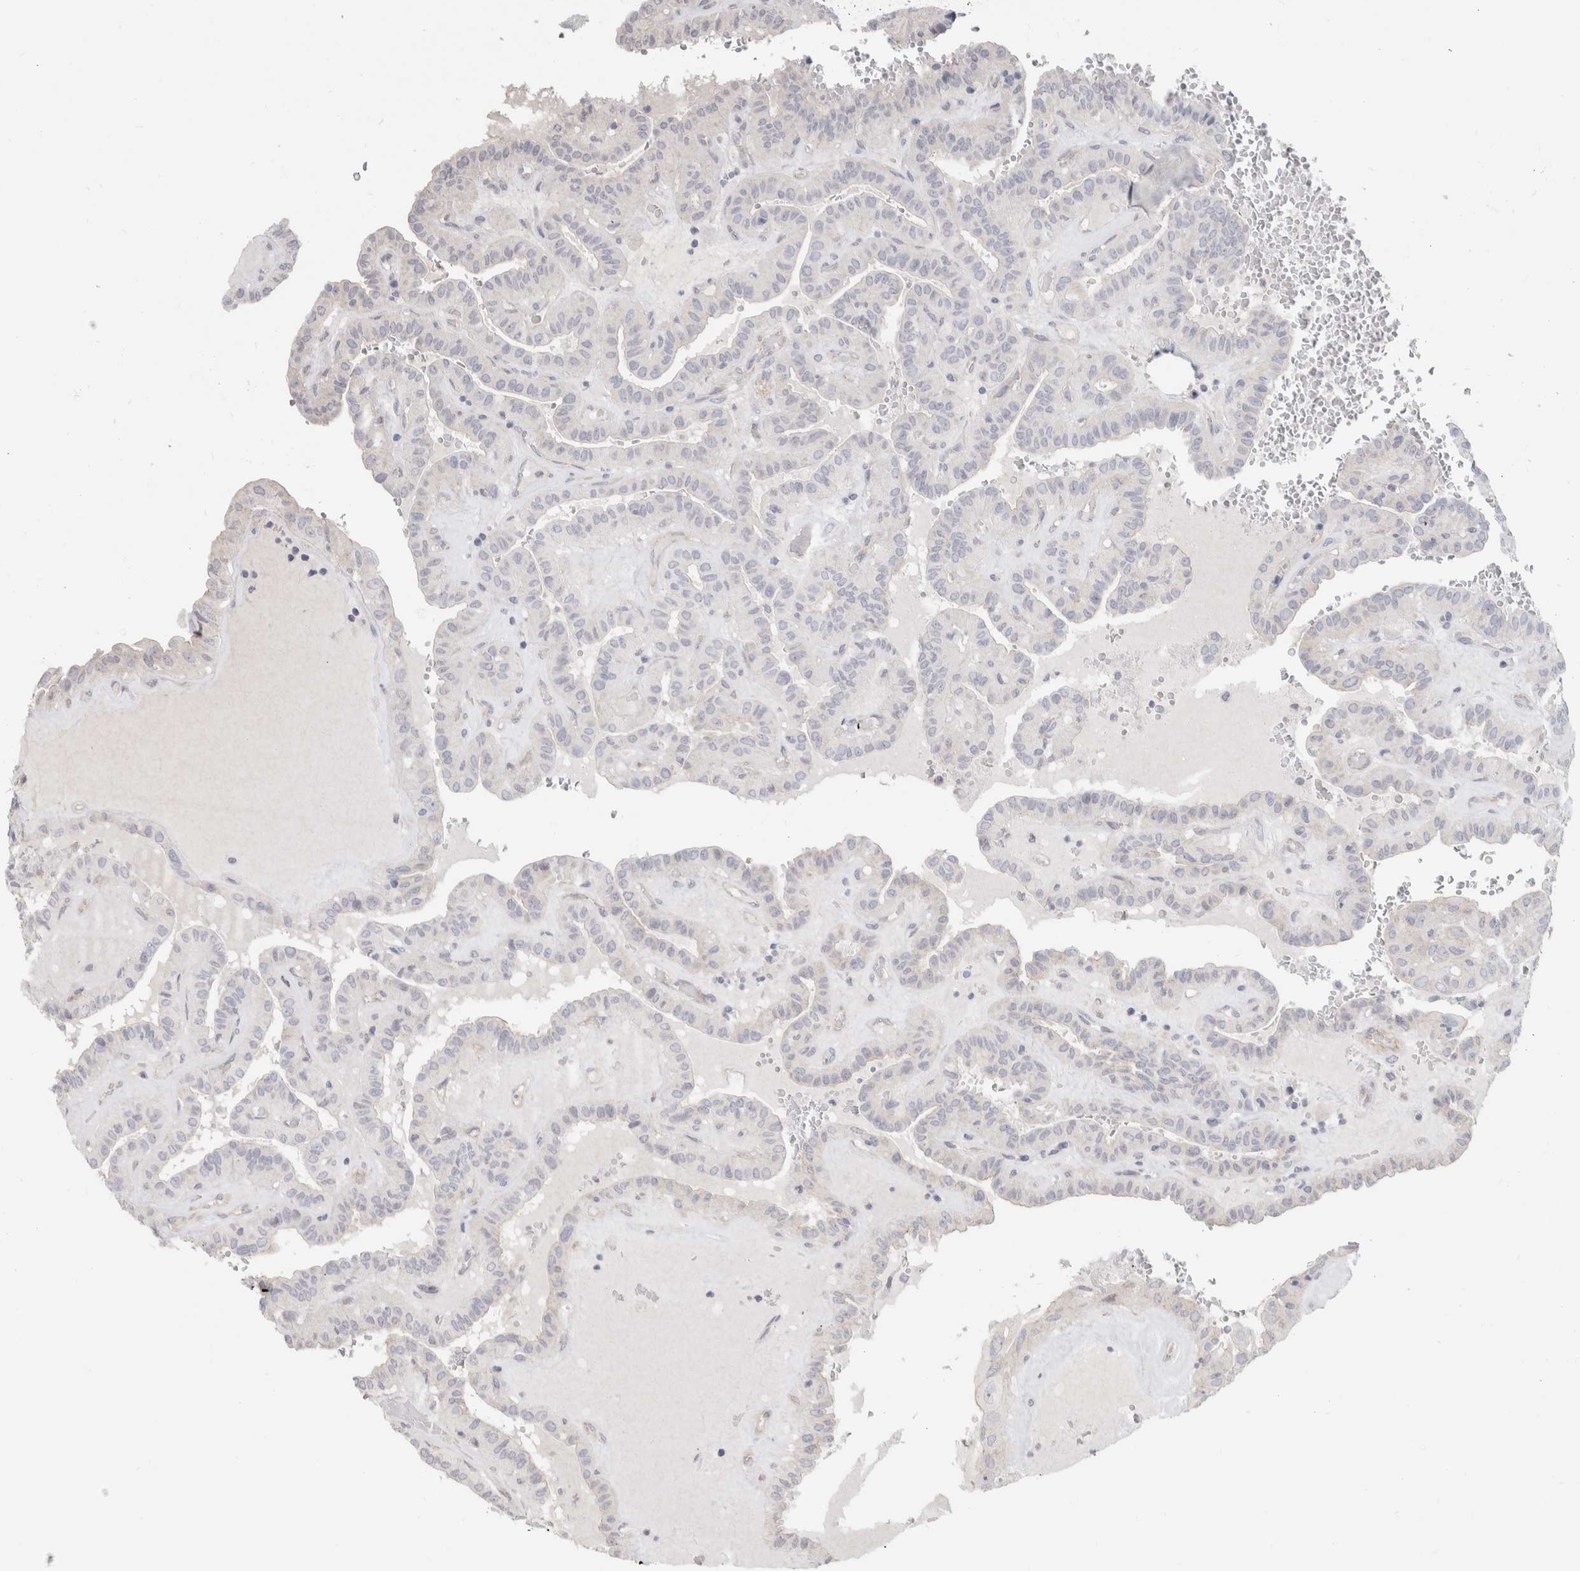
{"staining": {"intensity": "negative", "quantity": "none", "location": "none"}, "tissue": "thyroid cancer", "cell_type": "Tumor cells", "image_type": "cancer", "snomed": [{"axis": "morphology", "description": "Papillary adenocarcinoma, NOS"}, {"axis": "topography", "description": "Thyroid gland"}], "caption": "Immunohistochemical staining of human thyroid papillary adenocarcinoma demonstrates no significant staining in tumor cells. (Stains: DAB (3,3'-diaminobenzidine) immunohistochemistry (IHC) with hematoxylin counter stain, Microscopy: brightfield microscopy at high magnification).", "gene": "AFP", "patient": {"sex": "male", "age": 77}}